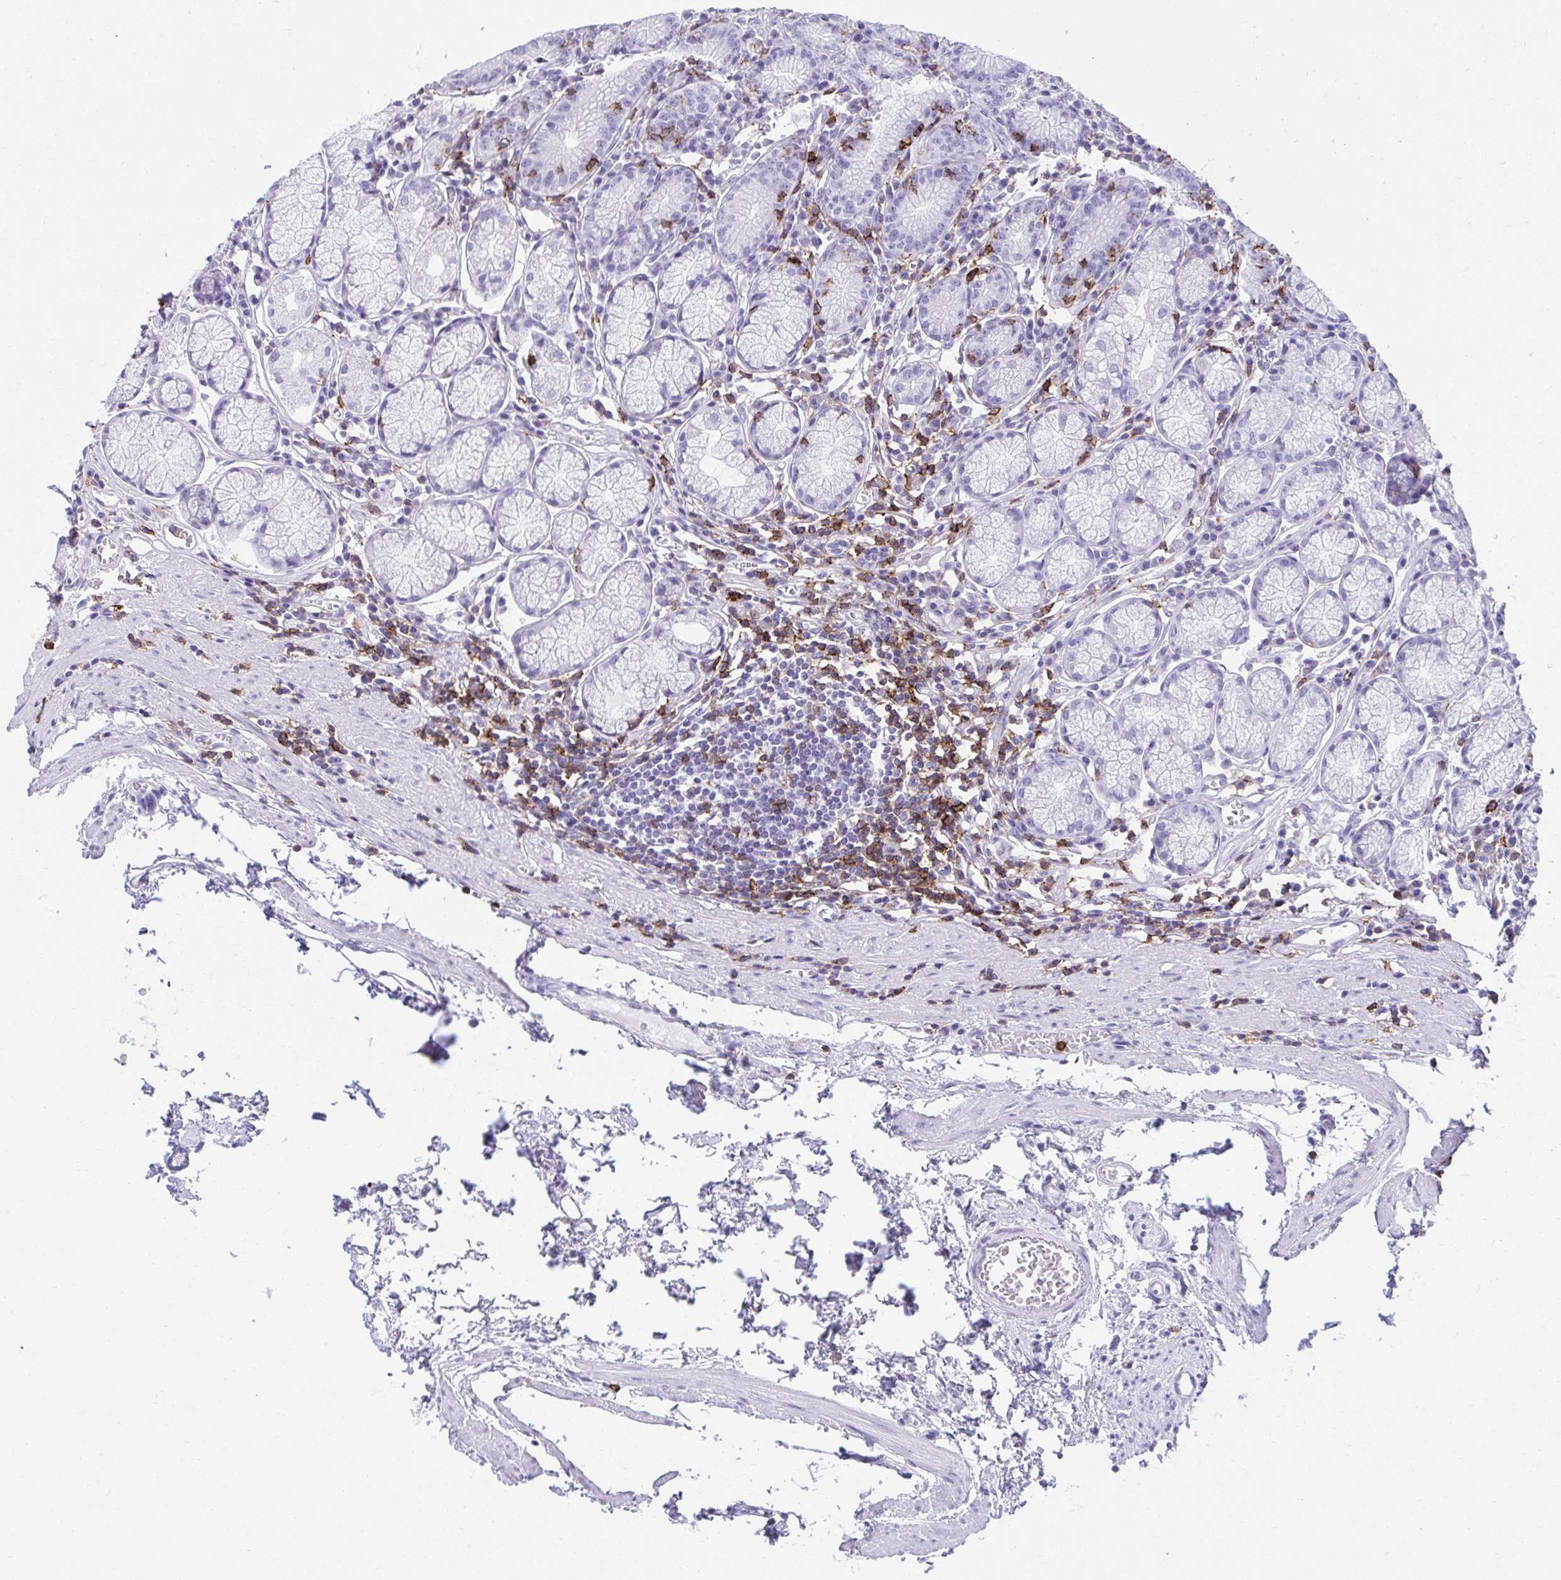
{"staining": {"intensity": "negative", "quantity": "none", "location": "none"}, "tissue": "stomach", "cell_type": "Glandular cells", "image_type": "normal", "snomed": [{"axis": "morphology", "description": "Normal tissue, NOS"}, {"axis": "topography", "description": "Stomach"}], "caption": "Human stomach stained for a protein using immunohistochemistry (IHC) displays no staining in glandular cells.", "gene": "SPN", "patient": {"sex": "male", "age": 55}}